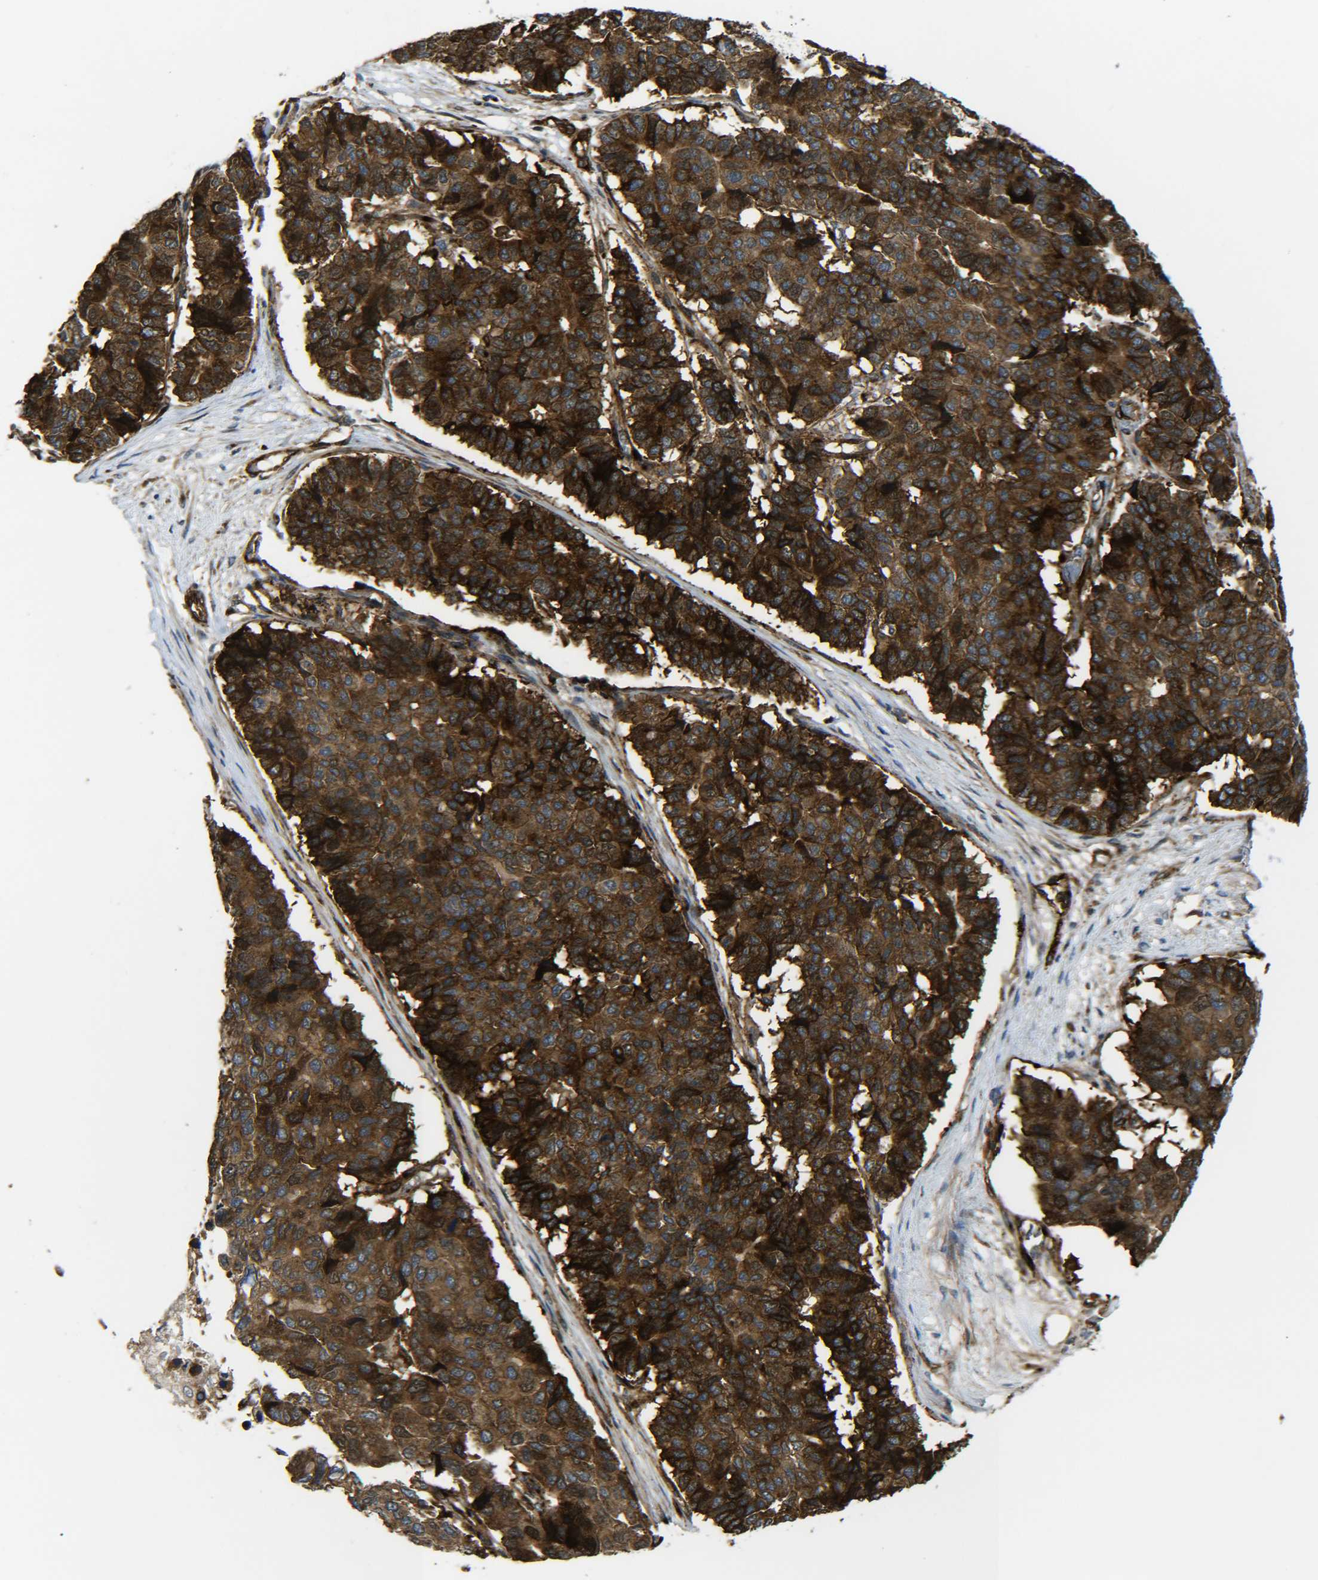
{"staining": {"intensity": "strong", "quantity": ">75%", "location": "cytoplasmic/membranous"}, "tissue": "pancreatic cancer", "cell_type": "Tumor cells", "image_type": "cancer", "snomed": [{"axis": "morphology", "description": "Adenocarcinoma, NOS"}, {"axis": "topography", "description": "Pancreas"}], "caption": "Strong cytoplasmic/membranous positivity is present in approximately >75% of tumor cells in pancreatic cancer (adenocarcinoma).", "gene": "ECE1", "patient": {"sex": "male", "age": 50}}